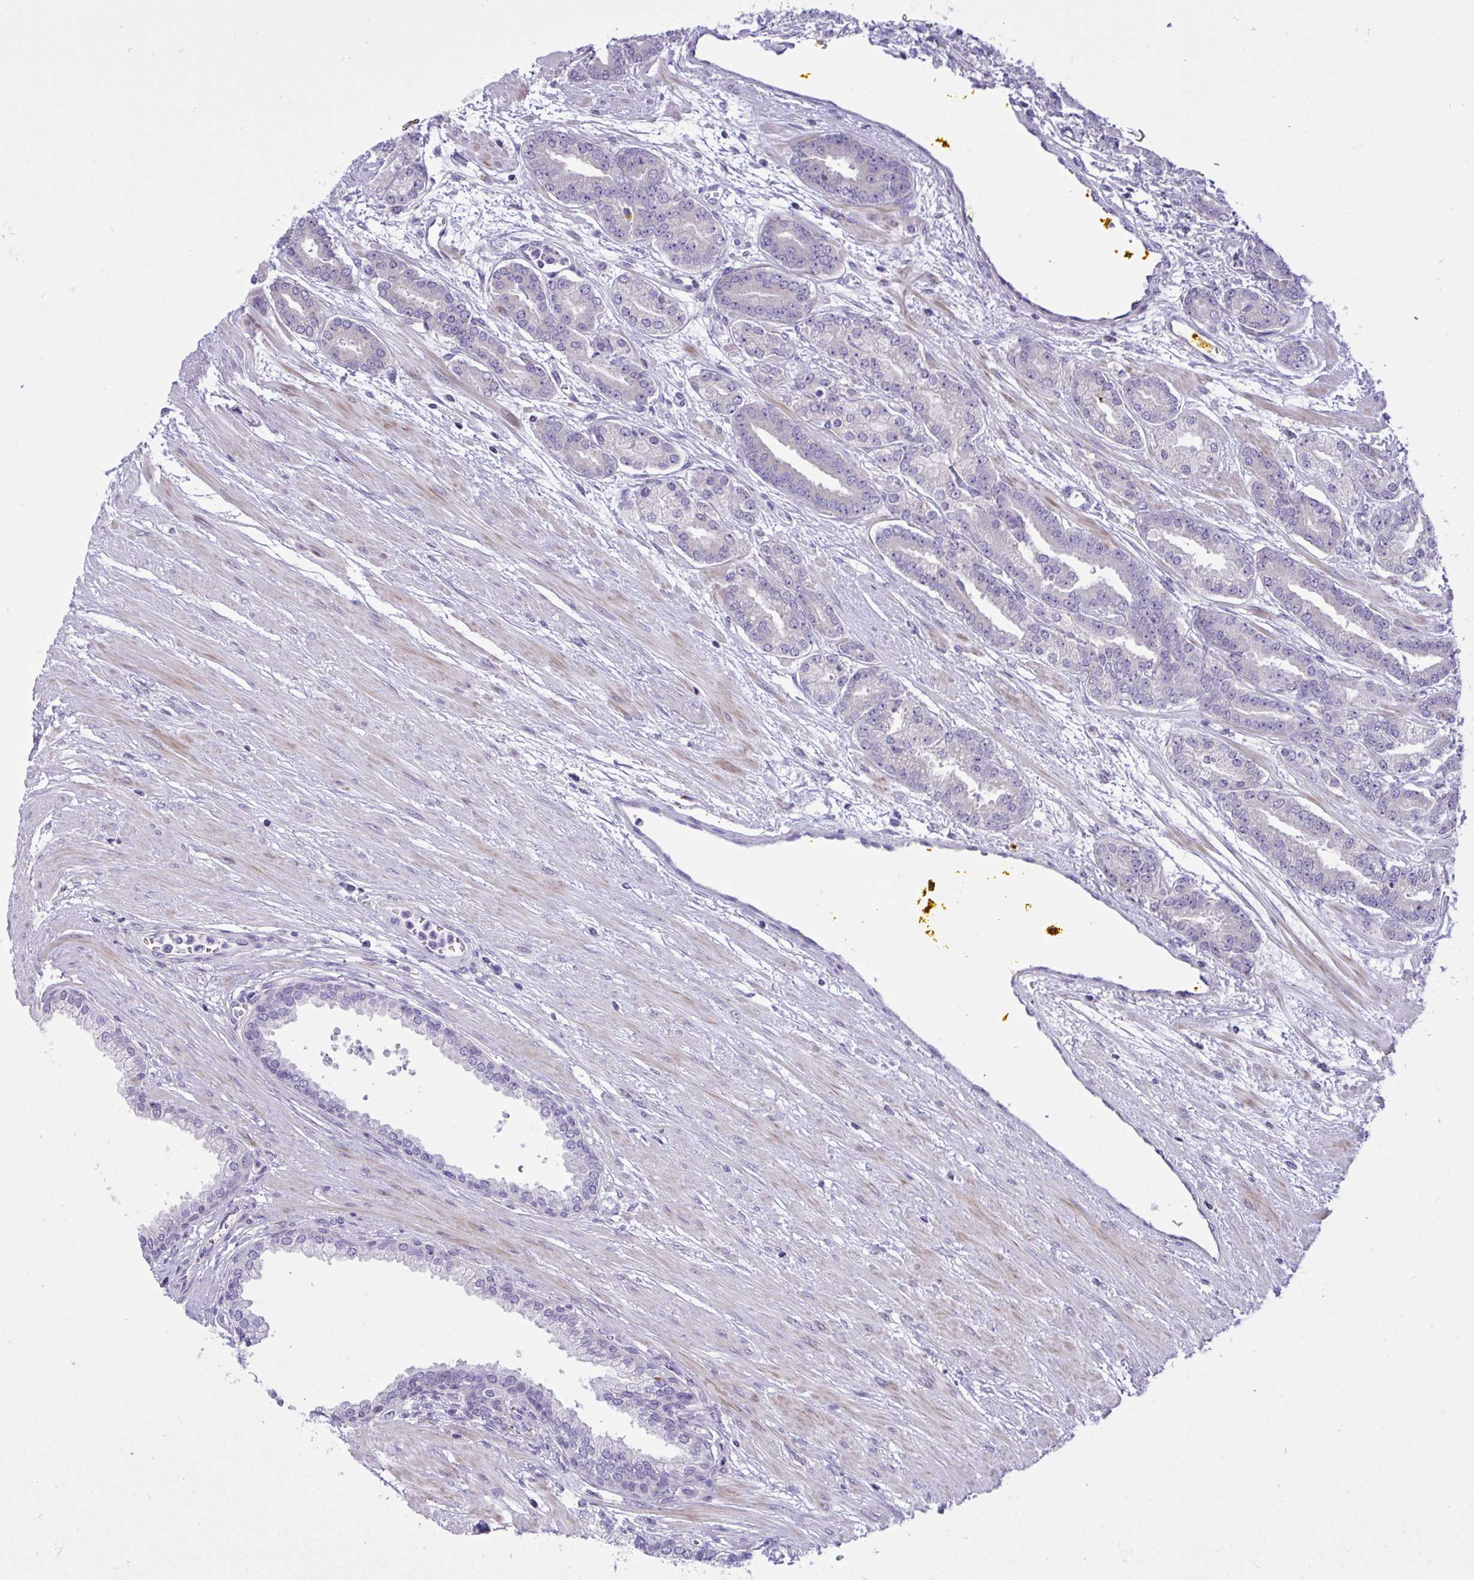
{"staining": {"intensity": "negative", "quantity": "none", "location": "none"}, "tissue": "prostate cancer", "cell_type": "Tumor cells", "image_type": "cancer", "snomed": [{"axis": "morphology", "description": "Adenocarcinoma, High grade"}, {"axis": "topography", "description": "Prostate"}], "caption": "DAB immunohistochemical staining of human prostate cancer exhibits no significant staining in tumor cells.", "gene": "WDR97", "patient": {"sex": "male", "age": 60}}